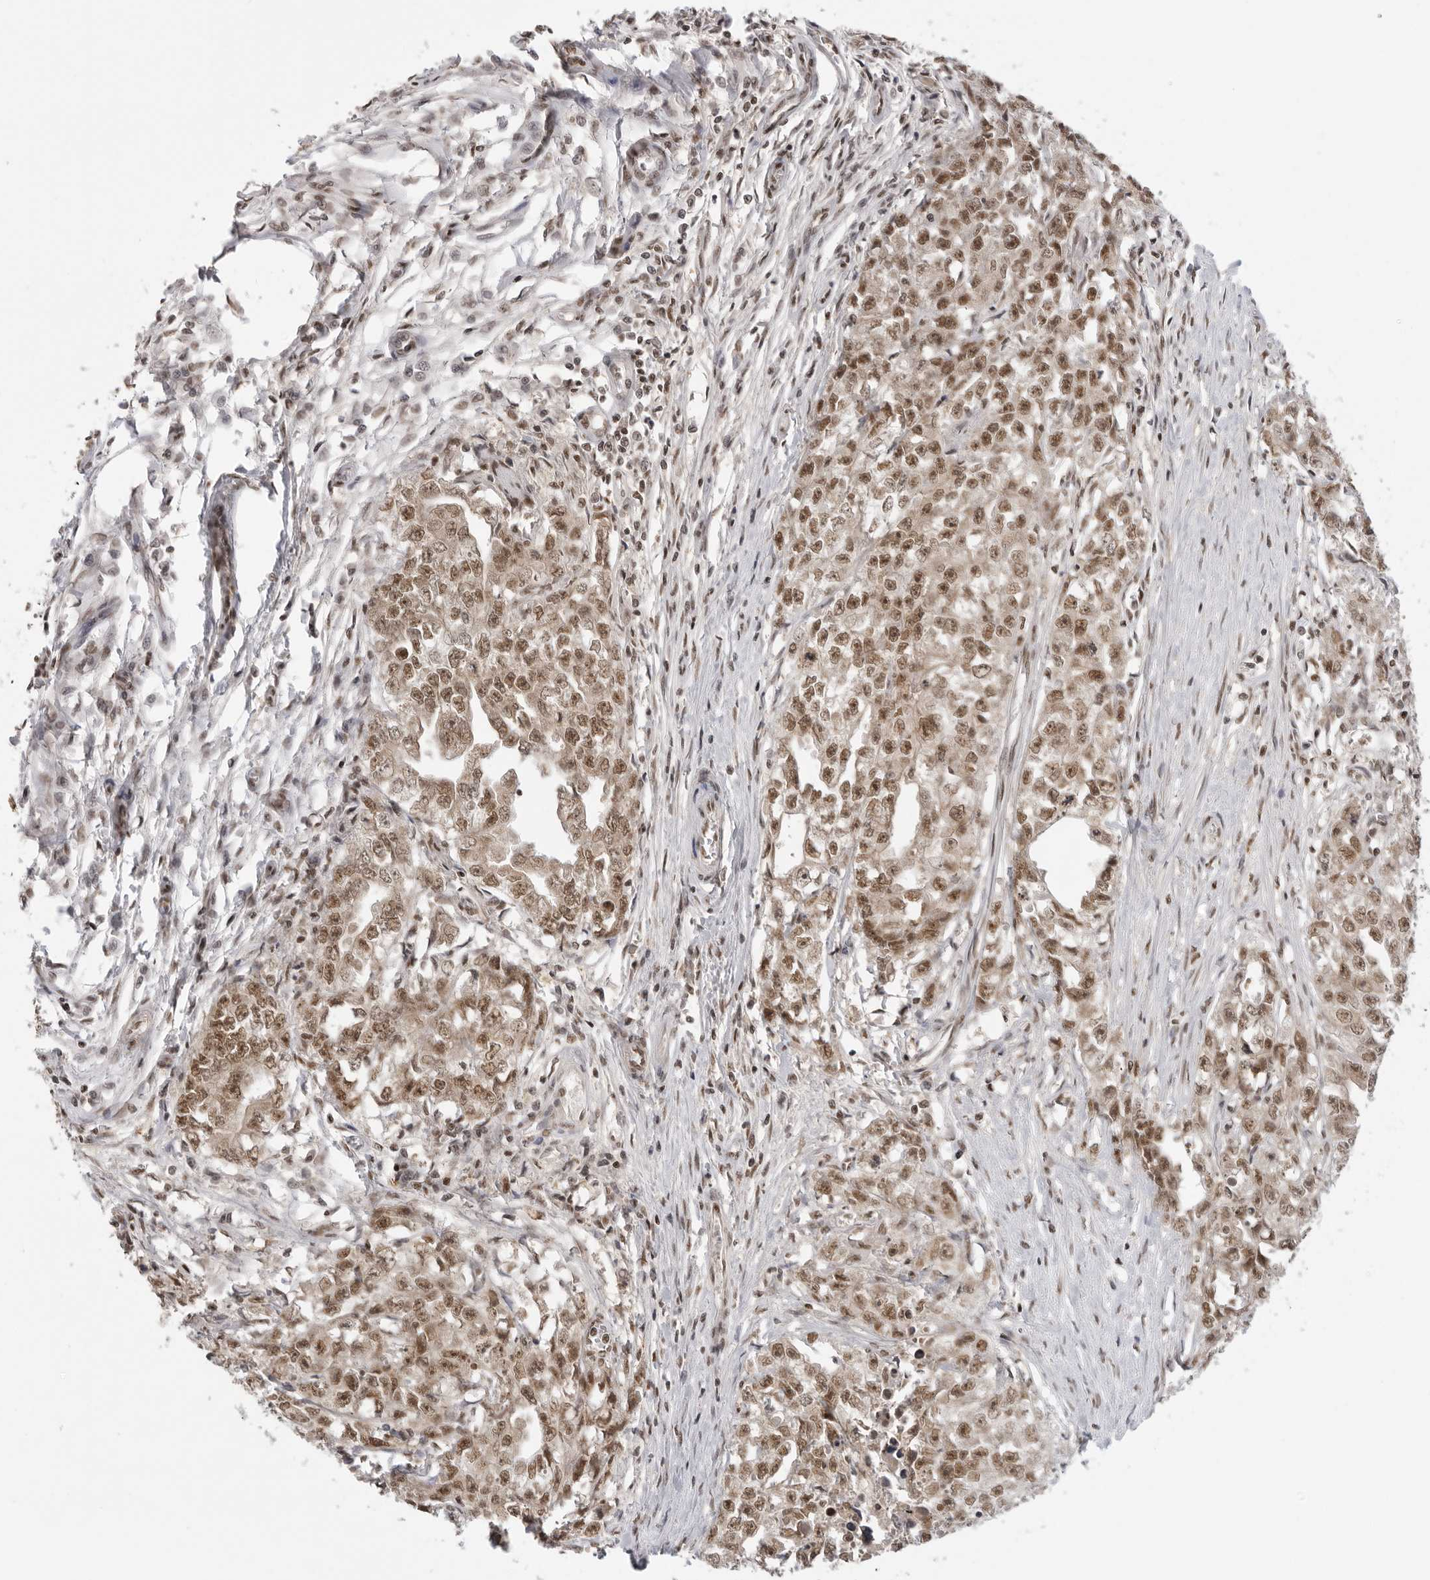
{"staining": {"intensity": "moderate", "quantity": ">75%", "location": "cytoplasmic/membranous,nuclear"}, "tissue": "testis cancer", "cell_type": "Tumor cells", "image_type": "cancer", "snomed": [{"axis": "morphology", "description": "Seminoma, NOS"}, {"axis": "morphology", "description": "Carcinoma, Embryonal, NOS"}, {"axis": "topography", "description": "Testis"}], "caption": "There is medium levels of moderate cytoplasmic/membranous and nuclear expression in tumor cells of testis embryonal carcinoma, as demonstrated by immunohistochemical staining (brown color).", "gene": "RPA2", "patient": {"sex": "male", "age": 43}}